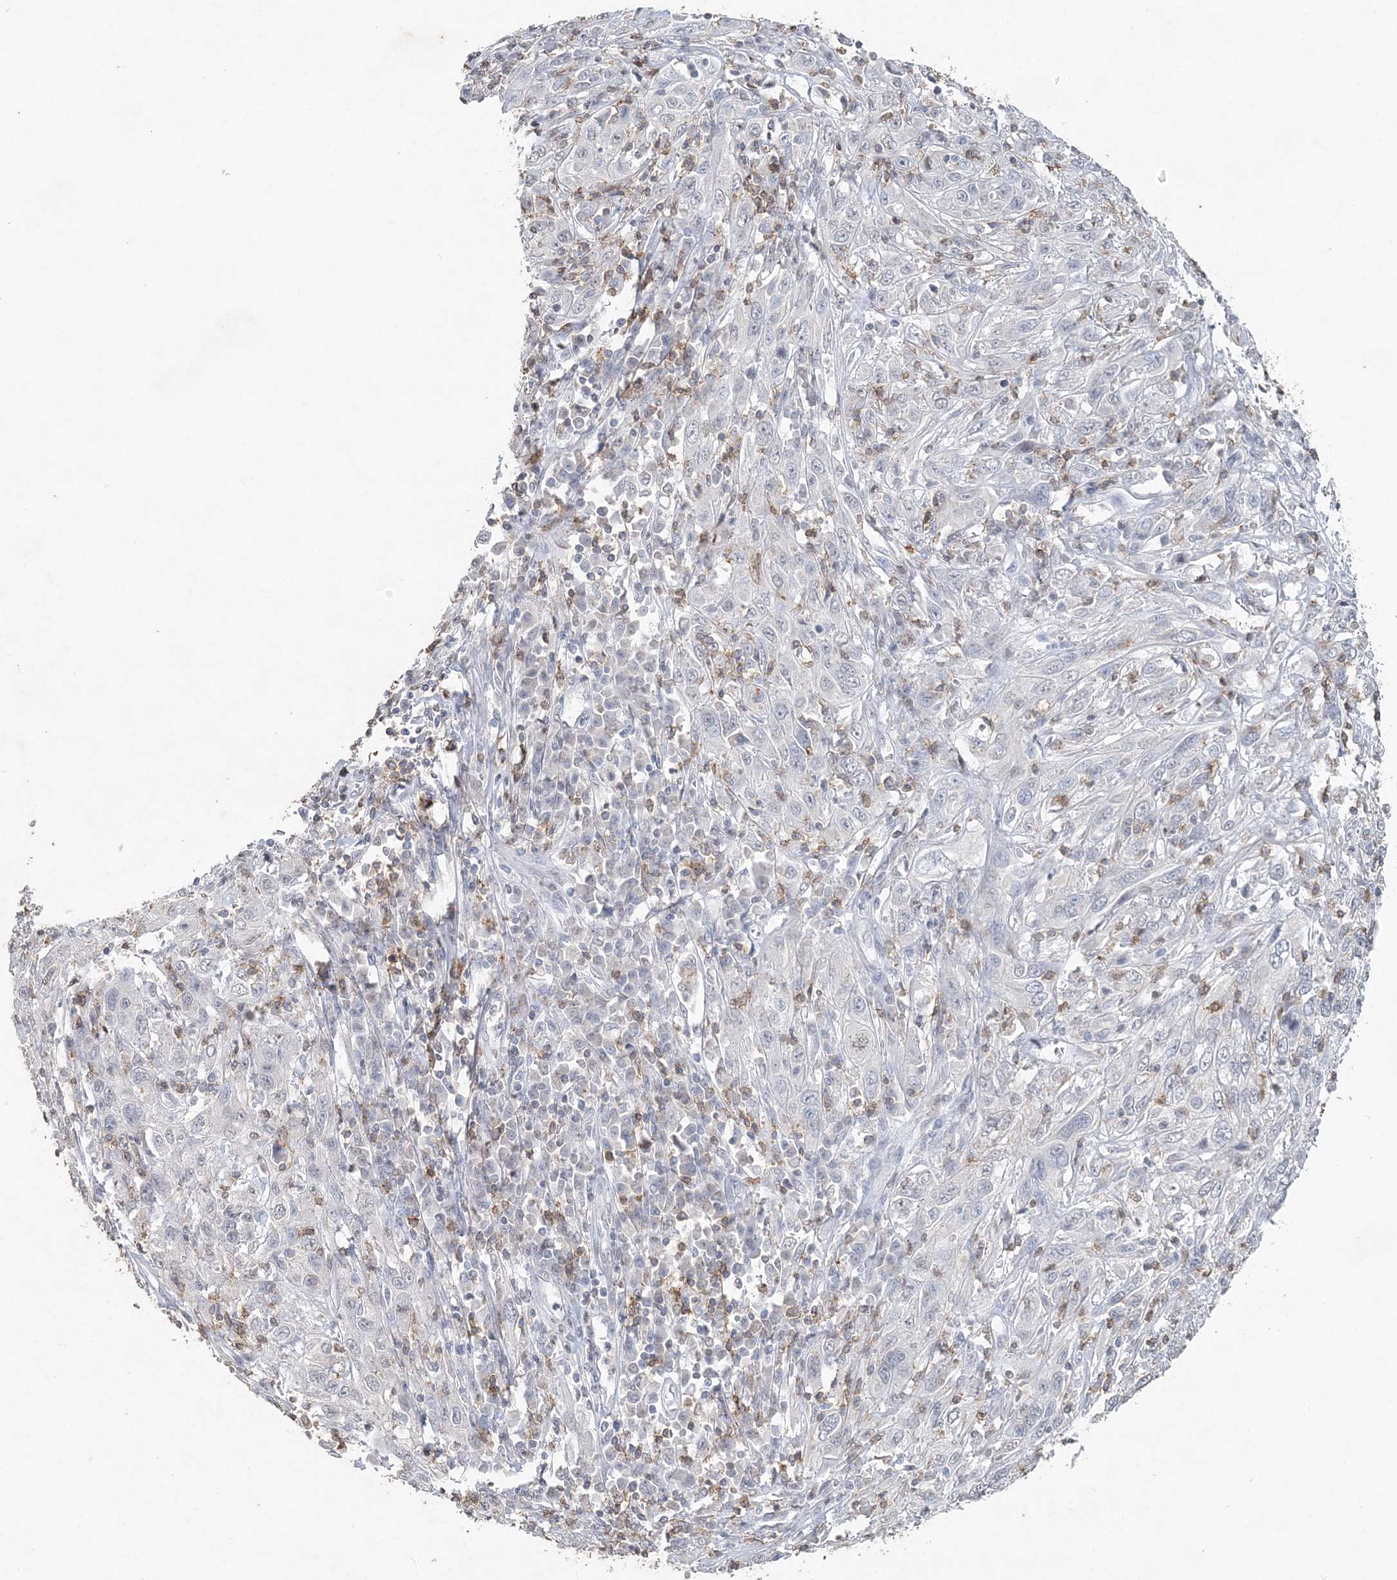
{"staining": {"intensity": "negative", "quantity": "none", "location": "none"}, "tissue": "cervical cancer", "cell_type": "Tumor cells", "image_type": "cancer", "snomed": [{"axis": "morphology", "description": "Squamous cell carcinoma, NOS"}, {"axis": "topography", "description": "Cervix"}], "caption": "Cervical squamous cell carcinoma stained for a protein using immunohistochemistry displays no staining tumor cells.", "gene": "PDCD1", "patient": {"sex": "female", "age": 46}}